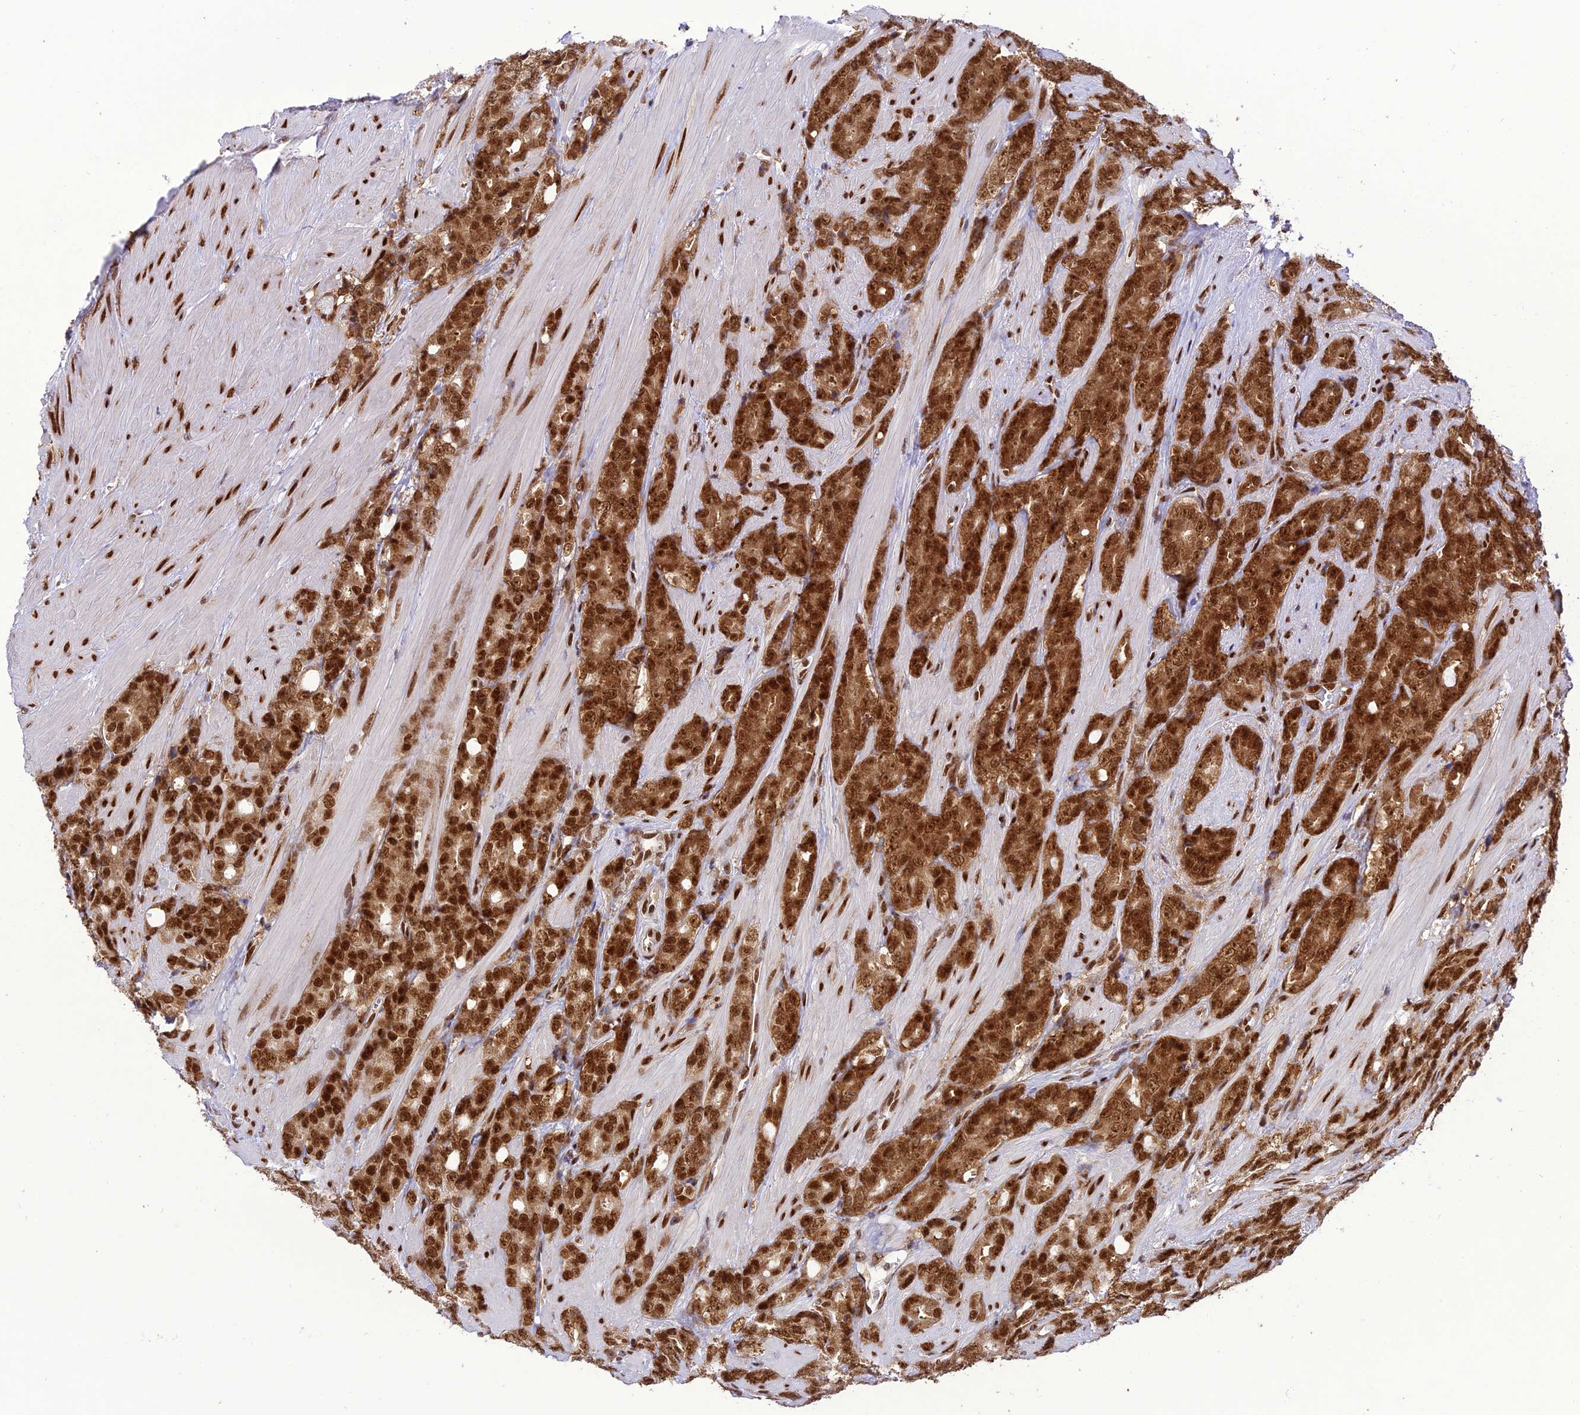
{"staining": {"intensity": "strong", "quantity": ">75%", "location": "cytoplasmic/membranous,nuclear"}, "tissue": "prostate cancer", "cell_type": "Tumor cells", "image_type": "cancer", "snomed": [{"axis": "morphology", "description": "Adenocarcinoma, High grade"}, {"axis": "topography", "description": "Prostate"}], "caption": "About >75% of tumor cells in prostate cancer show strong cytoplasmic/membranous and nuclear protein expression as visualized by brown immunohistochemical staining.", "gene": "DDX1", "patient": {"sex": "male", "age": 62}}